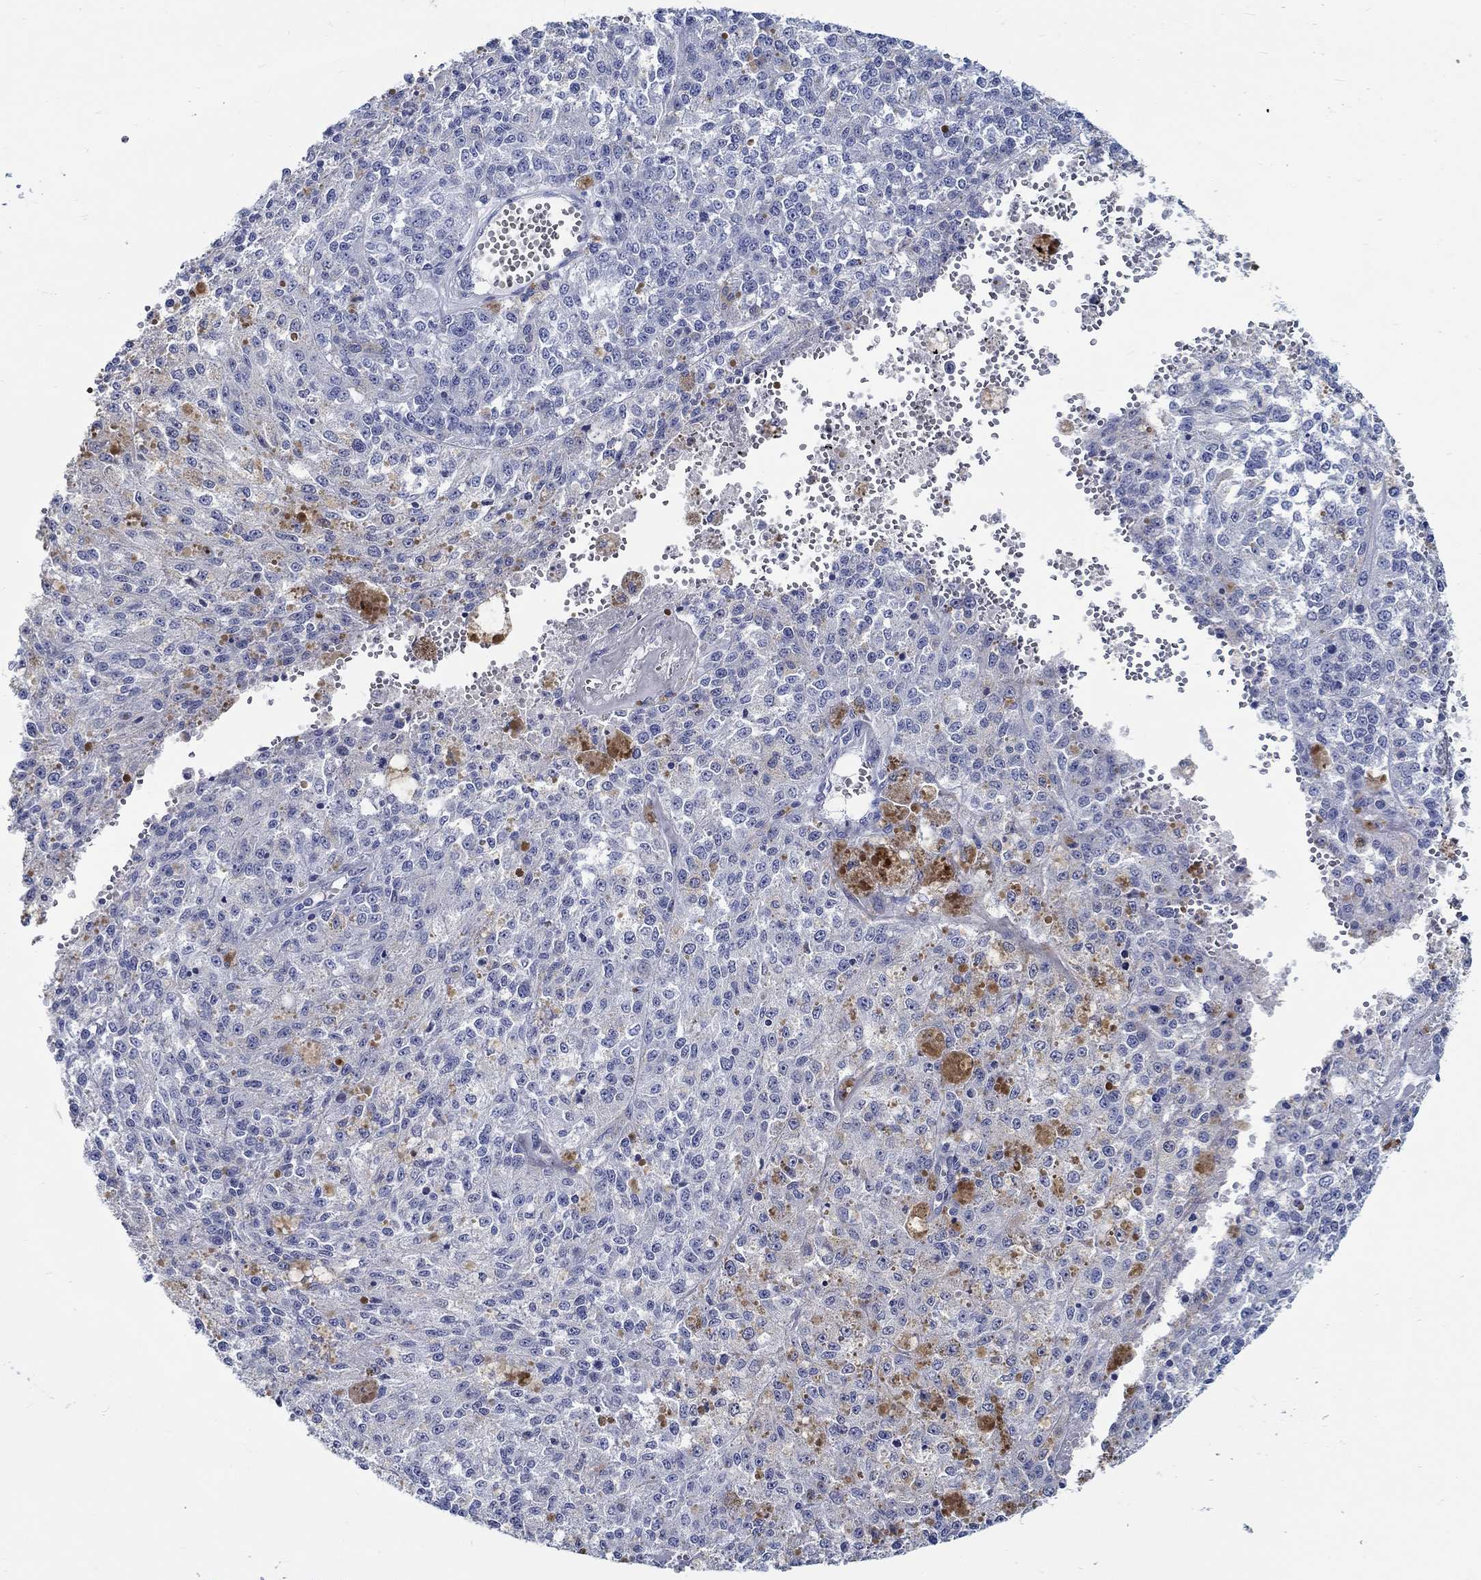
{"staining": {"intensity": "negative", "quantity": "none", "location": "none"}, "tissue": "melanoma", "cell_type": "Tumor cells", "image_type": "cancer", "snomed": [{"axis": "morphology", "description": "Malignant melanoma, Metastatic site"}, {"axis": "topography", "description": "Lymph node"}], "caption": "High power microscopy histopathology image of an immunohistochemistry micrograph of melanoma, revealing no significant expression in tumor cells.", "gene": "RD3L", "patient": {"sex": "female", "age": 64}}